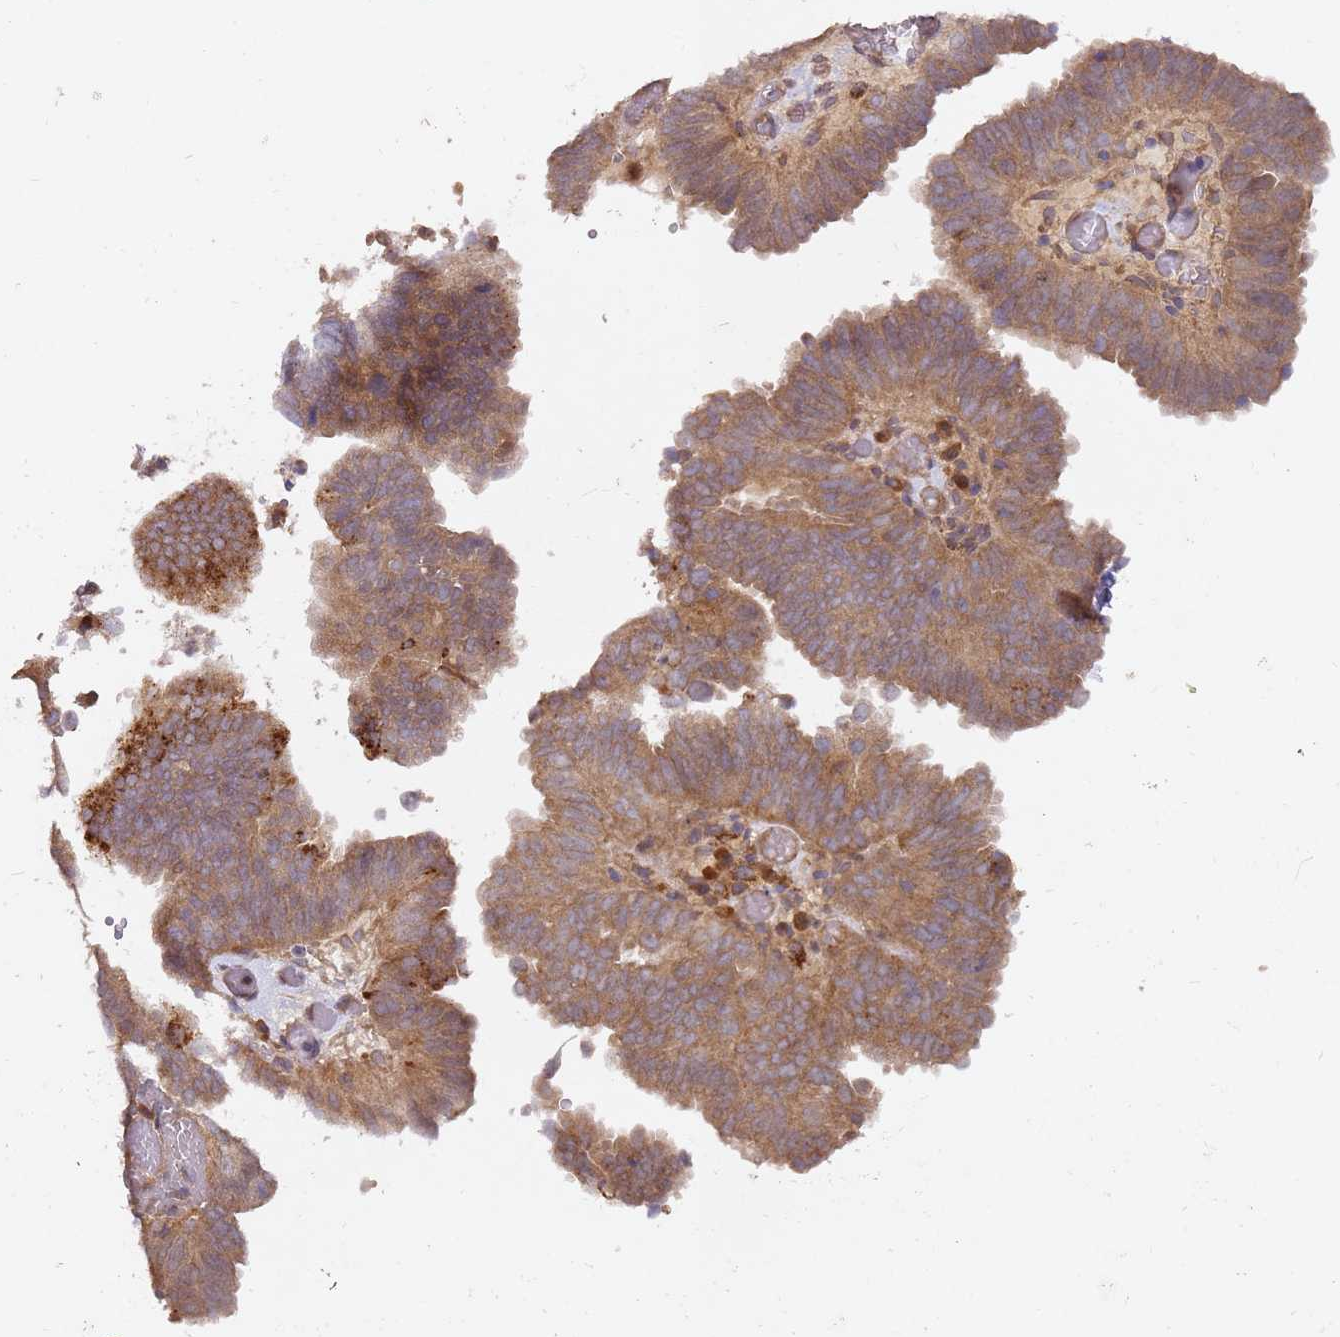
{"staining": {"intensity": "moderate", "quantity": ">75%", "location": "cytoplasmic/membranous"}, "tissue": "endometrial cancer", "cell_type": "Tumor cells", "image_type": "cancer", "snomed": [{"axis": "morphology", "description": "Adenocarcinoma, NOS"}, {"axis": "topography", "description": "Uterus"}], "caption": "About >75% of tumor cells in adenocarcinoma (endometrial) reveal moderate cytoplasmic/membranous protein positivity as visualized by brown immunohistochemical staining.", "gene": "ALG11", "patient": {"sex": "female", "age": 77}}